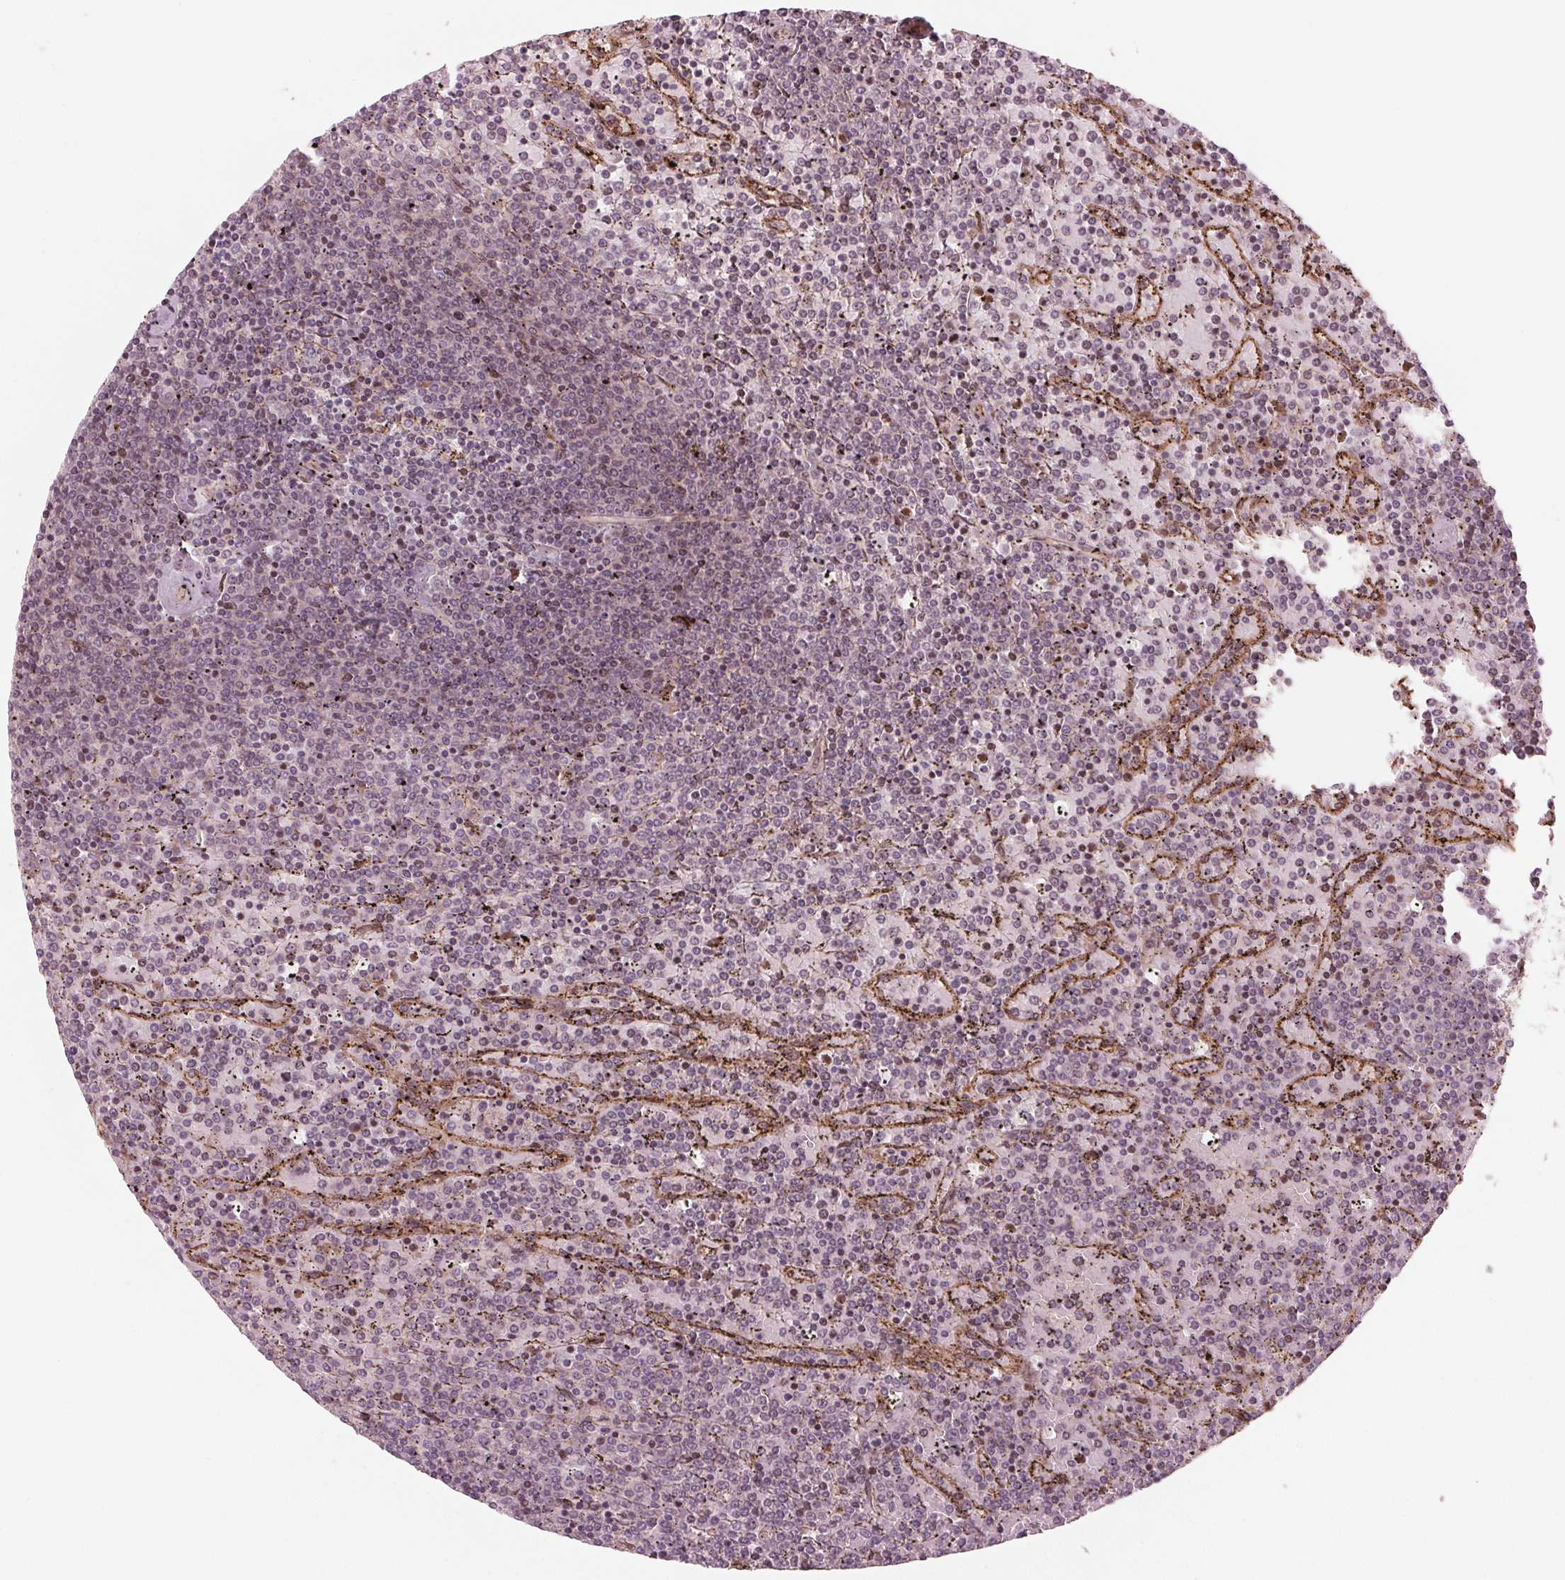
{"staining": {"intensity": "negative", "quantity": "none", "location": "none"}, "tissue": "lymphoma", "cell_type": "Tumor cells", "image_type": "cancer", "snomed": [{"axis": "morphology", "description": "Malignant lymphoma, non-Hodgkin's type, Low grade"}, {"axis": "topography", "description": "Spleen"}], "caption": "DAB (3,3'-diaminobenzidine) immunohistochemical staining of human low-grade malignant lymphoma, non-Hodgkin's type demonstrates no significant staining in tumor cells.", "gene": "CMIP", "patient": {"sex": "female", "age": 77}}